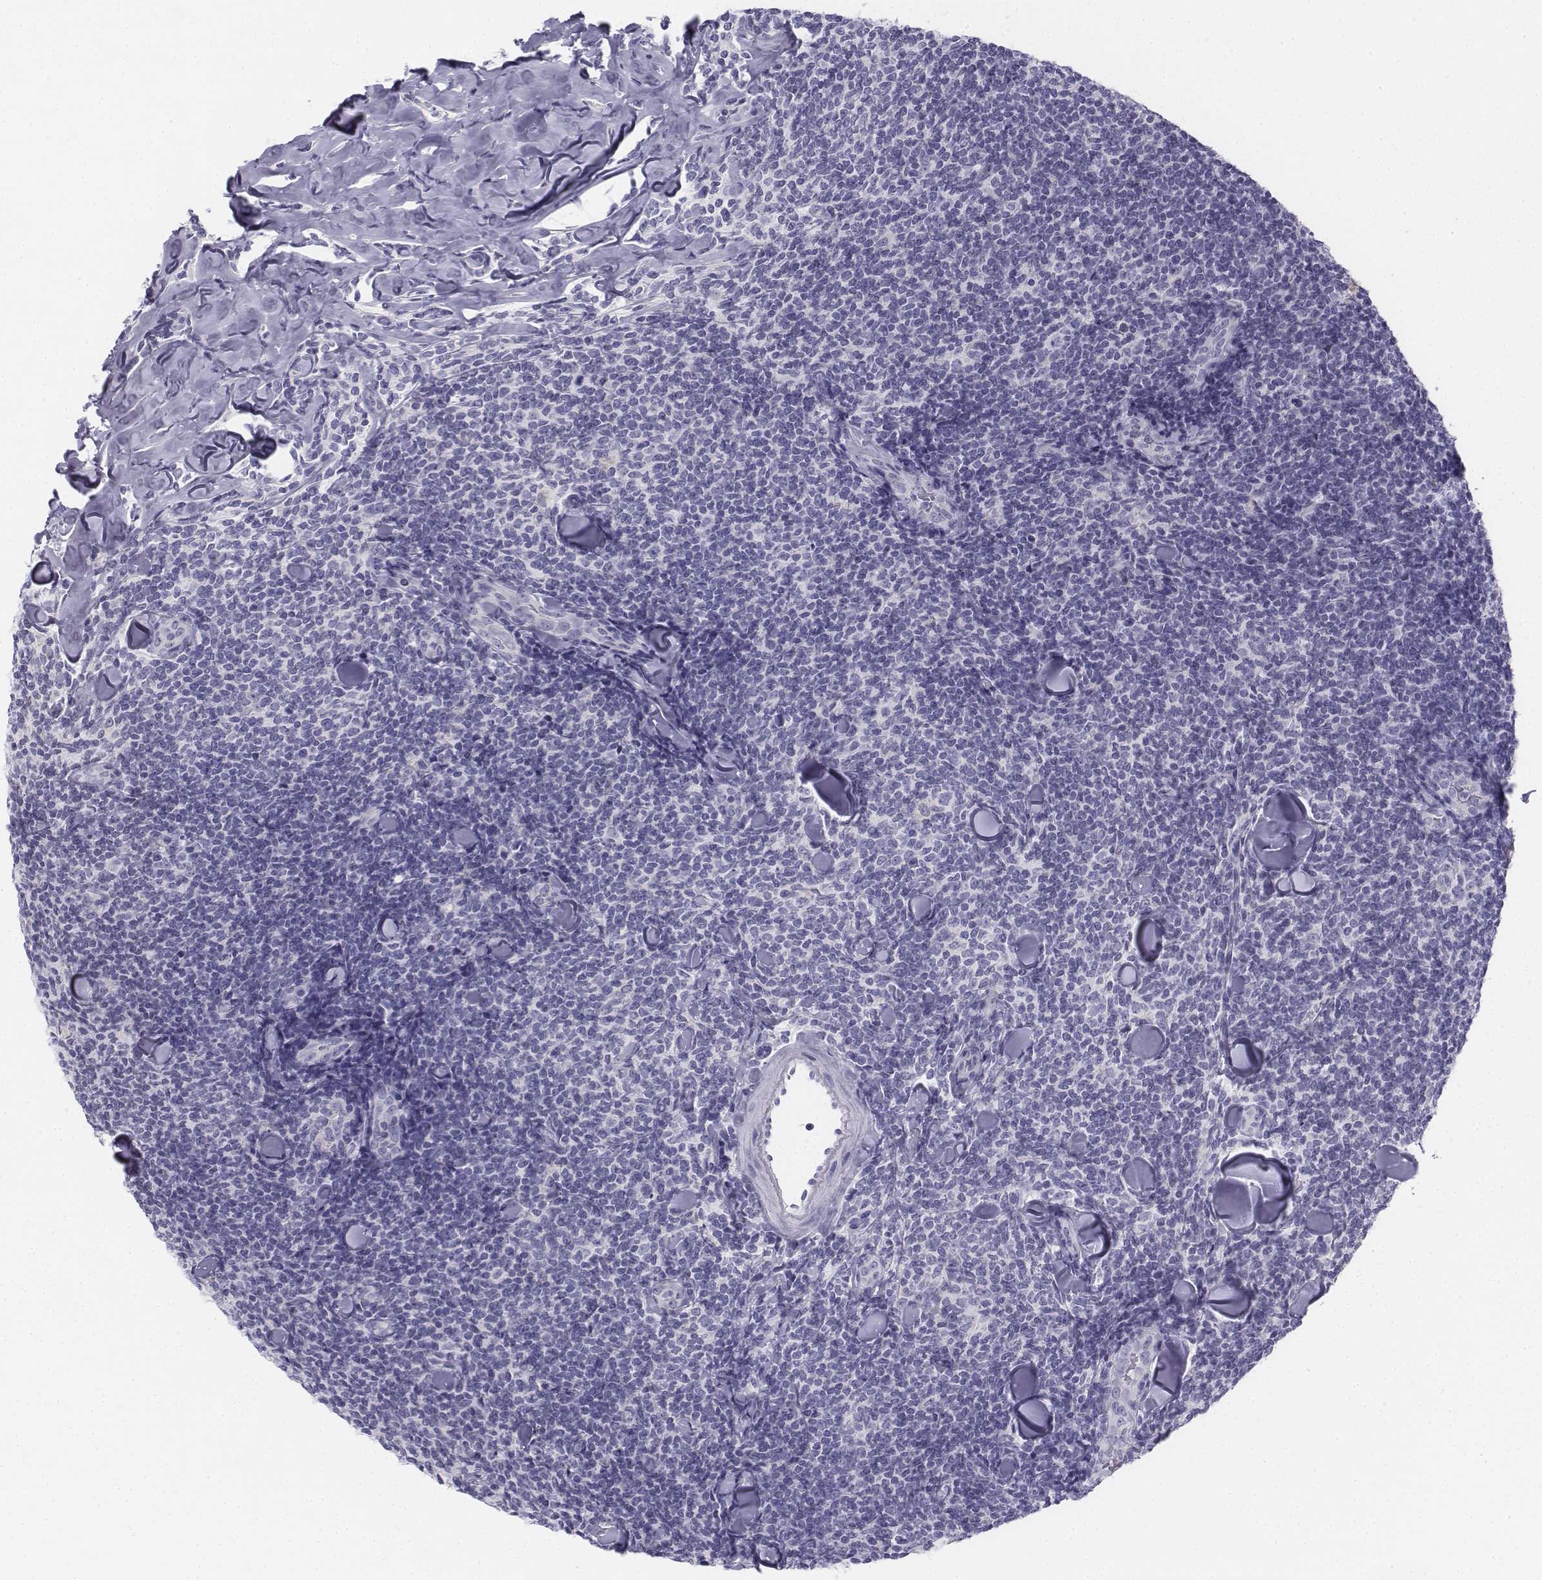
{"staining": {"intensity": "negative", "quantity": "none", "location": "none"}, "tissue": "lymphoma", "cell_type": "Tumor cells", "image_type": "cancer", "snomed": [{"axis": "morphology", "description": "Malignant lymphoma, non-Hodgkin's type, Low grade"}, {"axis": "topography", "description": "Lymph node"}], "caption": "IHC of lymphoma reveals no staining in tumor cells. Brightfield microscopy of IHC stained with DAB (3,3'-diaminobenzidine) (brown) and hematoxylin (blue), captured at high magnification.", "gene": "TH", "patient": {"sex": "female", "age": 56}}